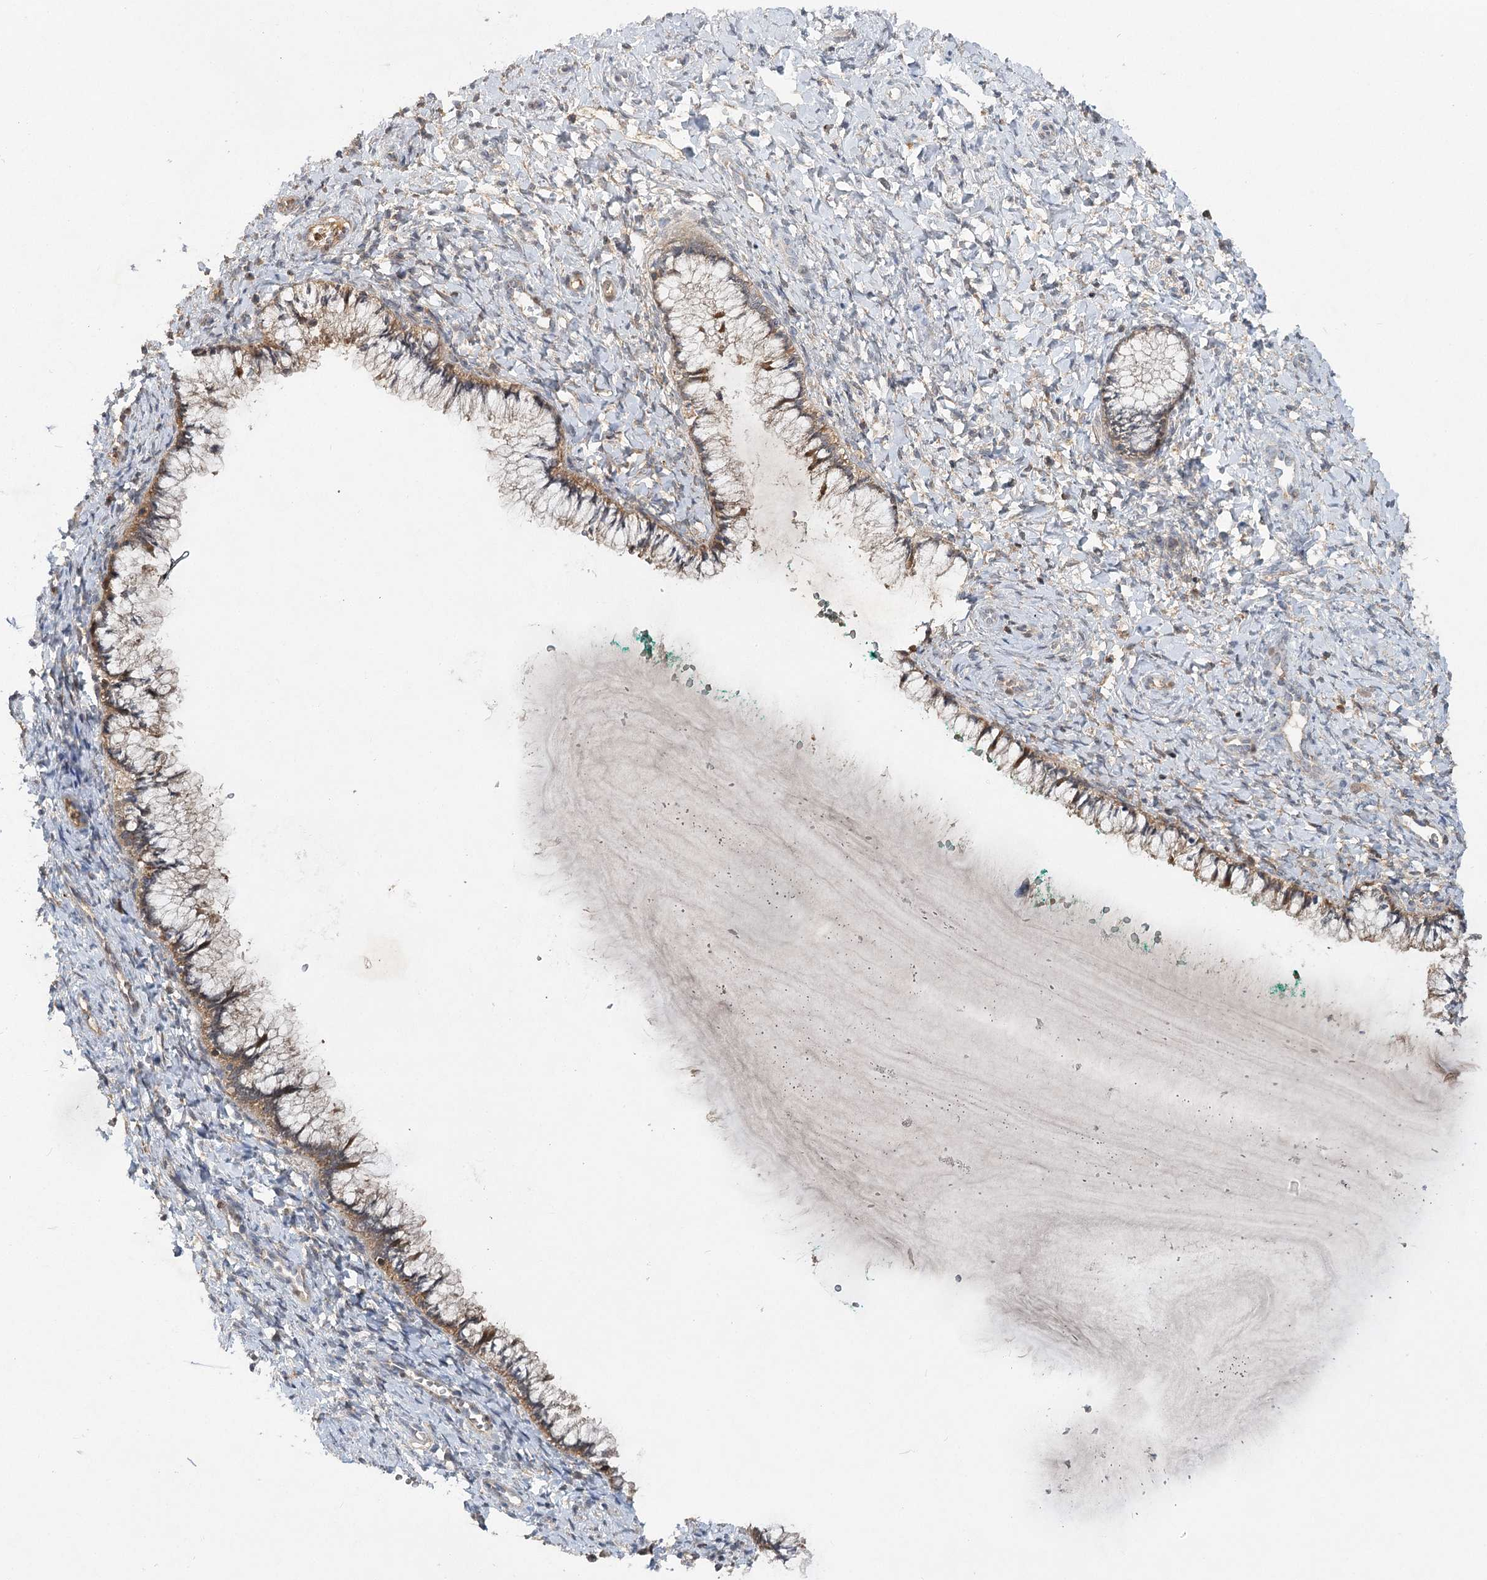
{"staining": {"intensity": "moderate", "quantity": ">75%", "location": "cytoplasmic/membranous"}, "tissue": "cervix", "cell_type": "Glandular cells", "image_type": "normal", "snomed": [{"axis": "morphology", "description": "Normal tissue, NOS"}, {"axis": "morphology", "description": "Adenocarcinoma, NOS"}, {"axis": "topography", "description": "Cervix"}], "caption": "Immunohistochemical staining of normal human cervix demonstrates >75% levels of moderate cytoplasmic/membranous protein expression in approximately >75% of glandular cells. (IHC, brightfield microscopy, high magnification).", "gene": "PYROXD2", "patient": {"sex": "female", "age": 29}}